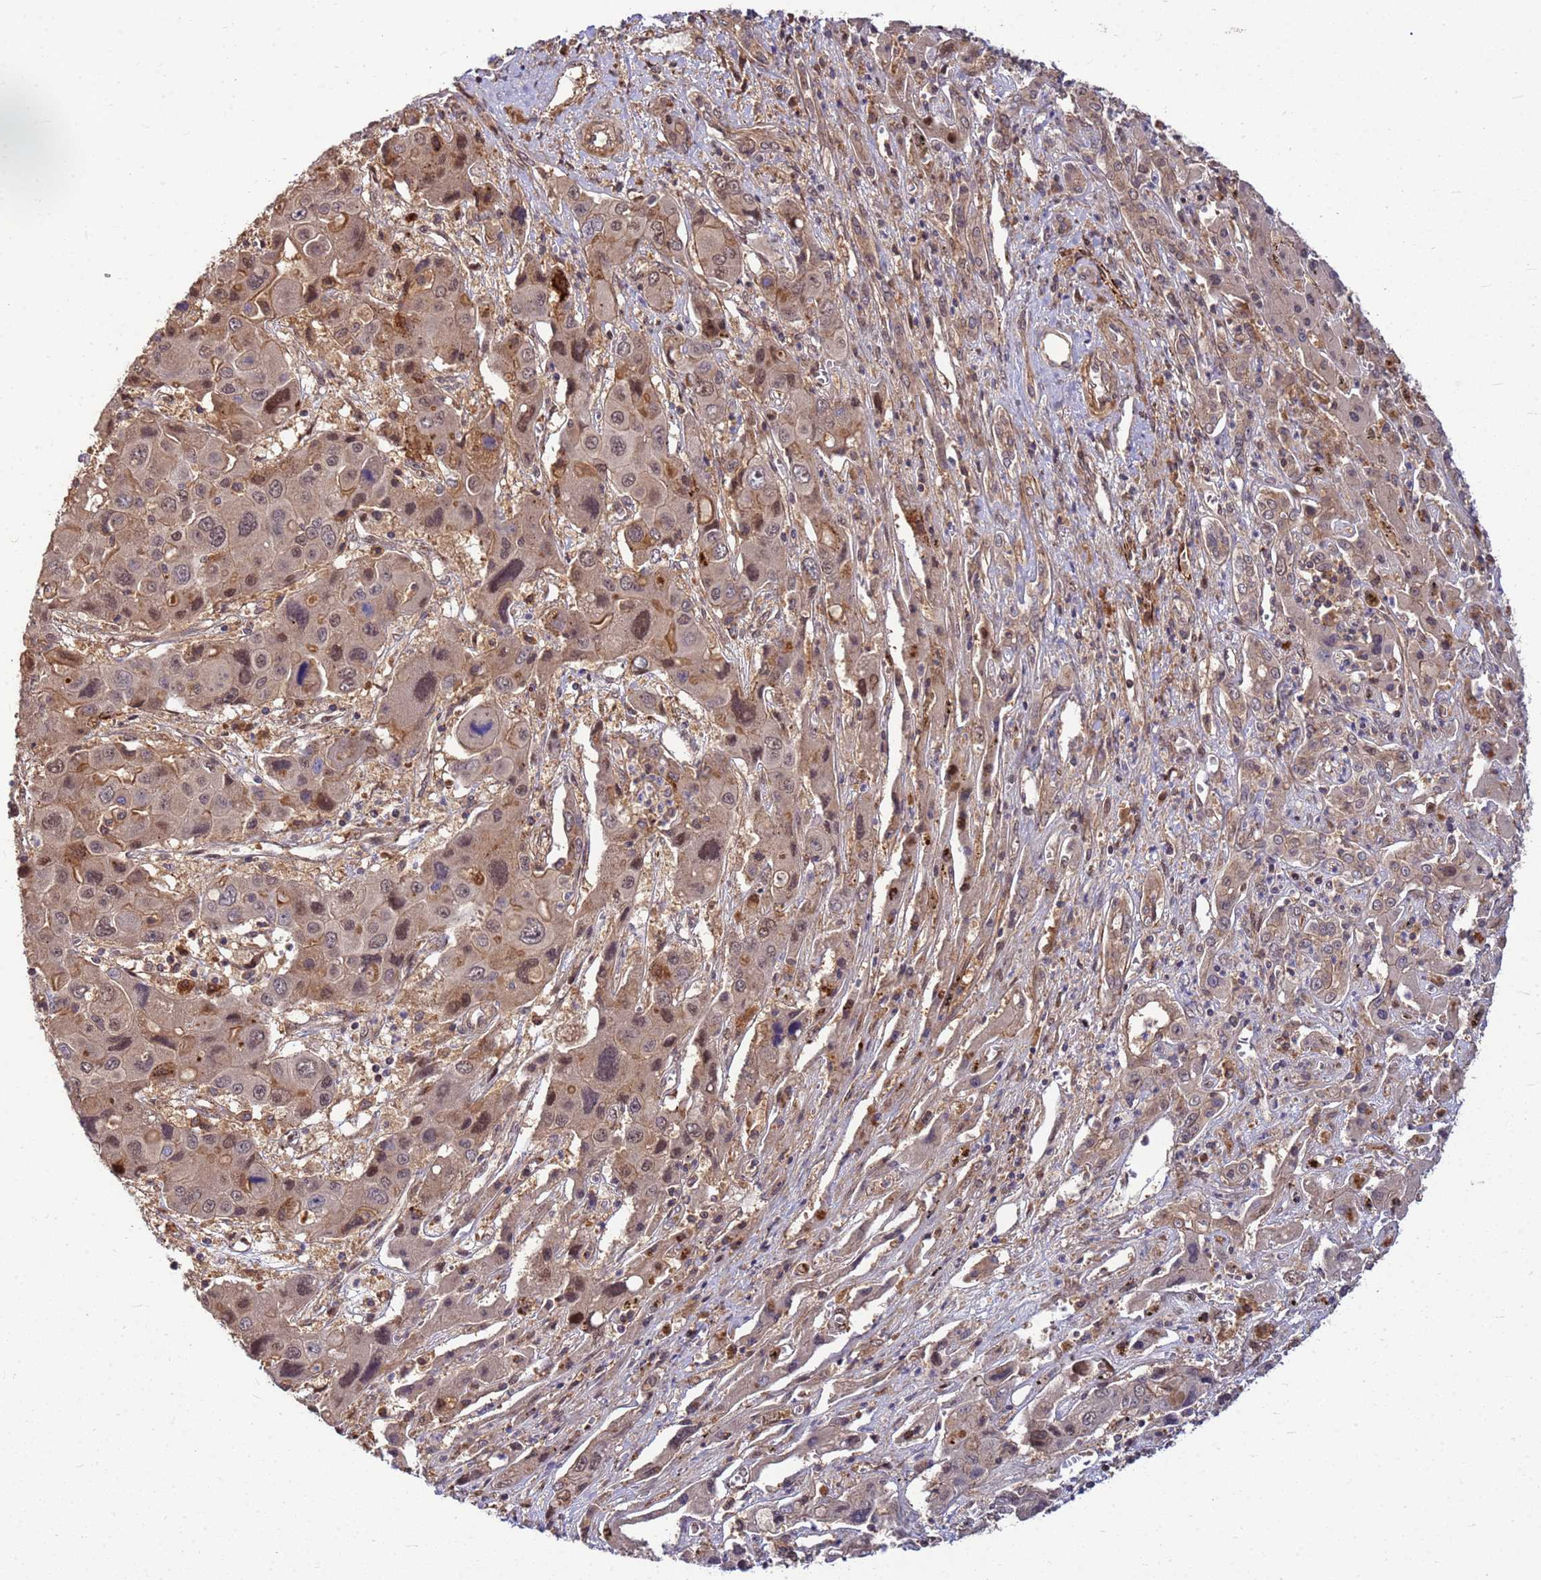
{"staining": {"intensity": "weak", "quantity": ">75%", "location": "cytoplasmic/membranous,nuclear"}, "tissue": "liver cancer", "cell_type": "Tumor cells", "image_type": "cancer", "snomed": [{"axis": "morphology", "description": "Cholangiocarcinoma"}, {"axis": "topography", "description": "Liver"}], "caption": "Immunohistochemistry (IHC) image of neoplastic tissue: human liver cholangiocarcinoma stained using immunohistochemistry (IHC) exhibits low levels of weak protein expression localized specifically in the cytoplasmic/membranous and nuclear of tumor cells, appearing as a cytoplasmic/membranous and nuclear brown color.", "gene": "DUS4L", "patient": {"sex": "male", "age": 67}}